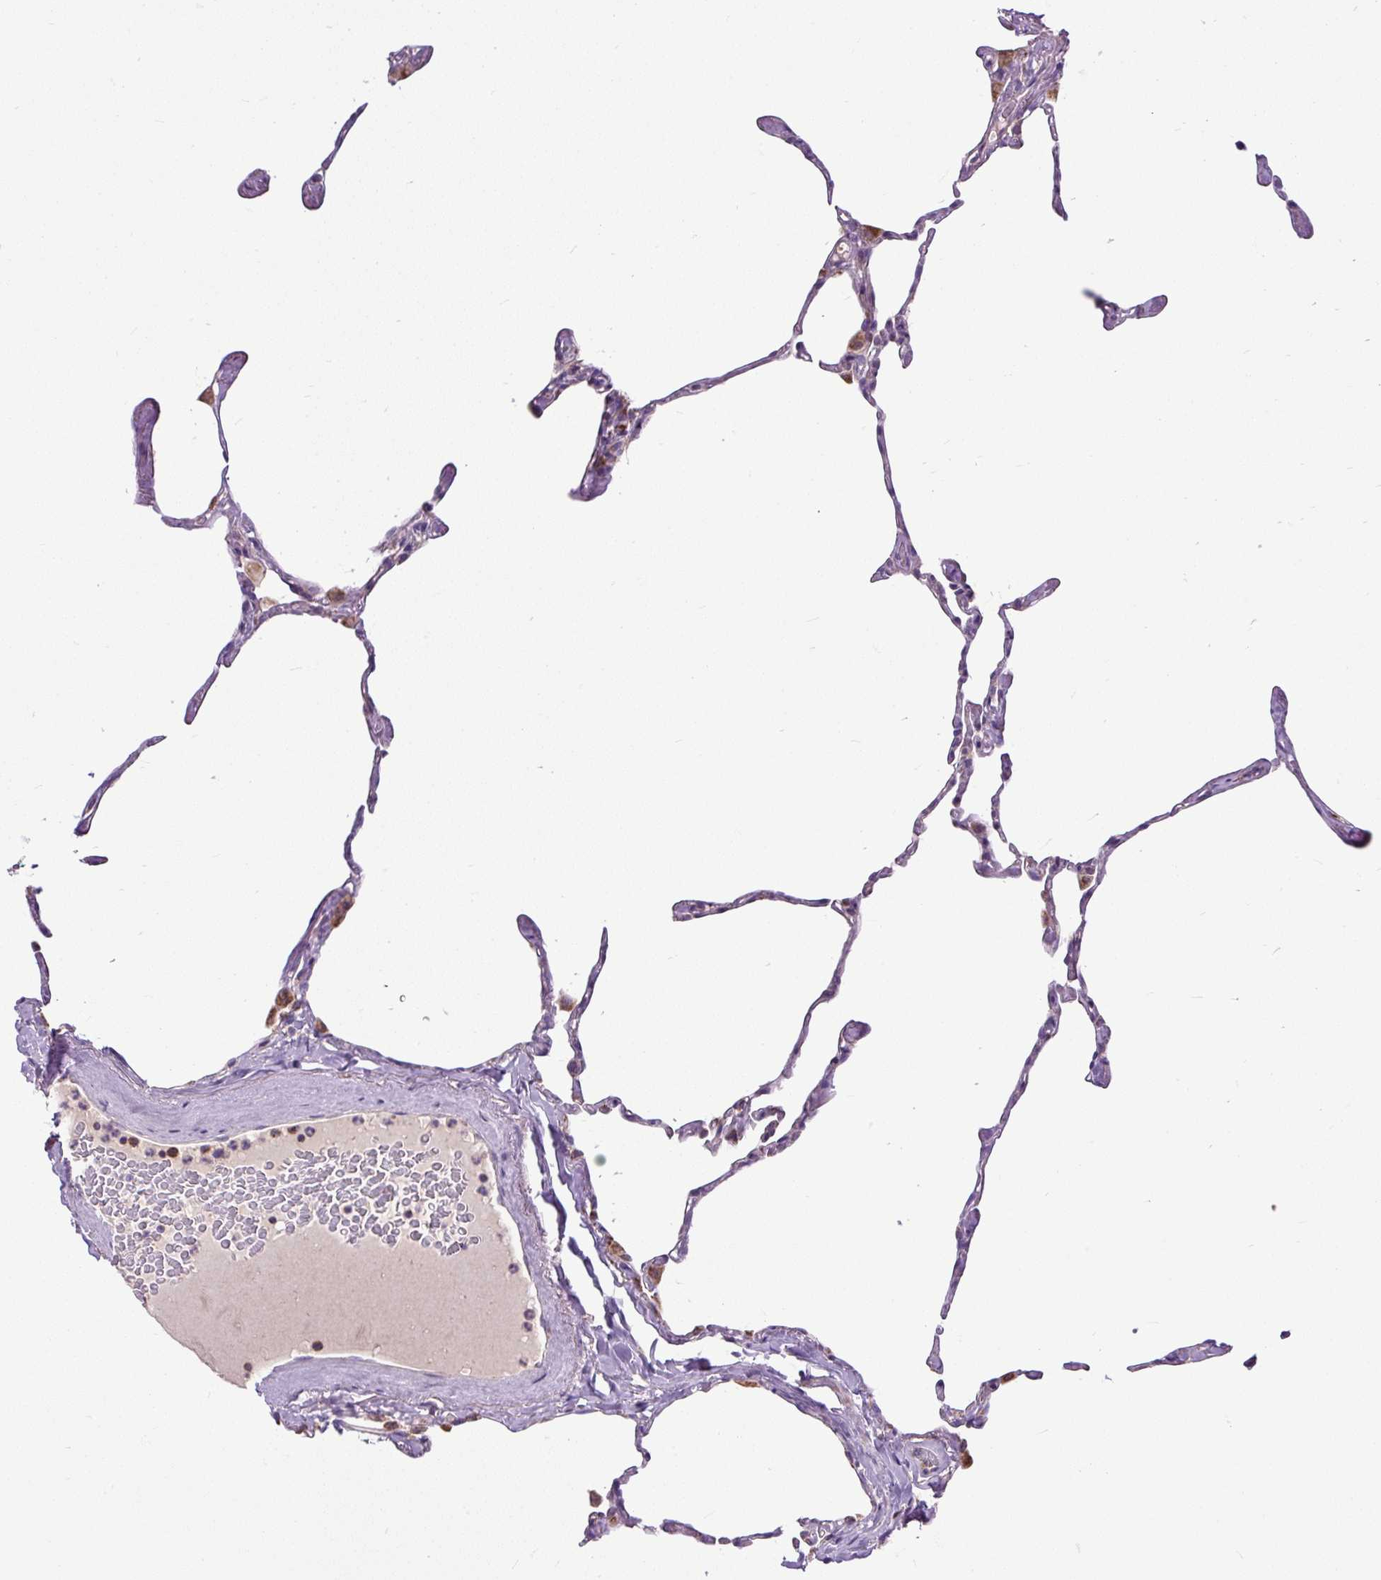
{"staining": {"intensity": "moderate", "quantity": "<25%", "location": "cytoplasmic/membranous"}, "tissue": "lung", "cell_type": "Alveolar cells", "image_type": "normal", "snomed": [{"axis": "morphology", "description": "Normal tissue, NOS"}, {"axis": "topography", "description": "Lung"}], "caption": "Protein staining of unremarkable lung reveals moderate cytoplasmic/membranous expression in about <25% of alveolar cells.", "gene": "TM2D3", "patient": {"sex": "male", "age": 65}}